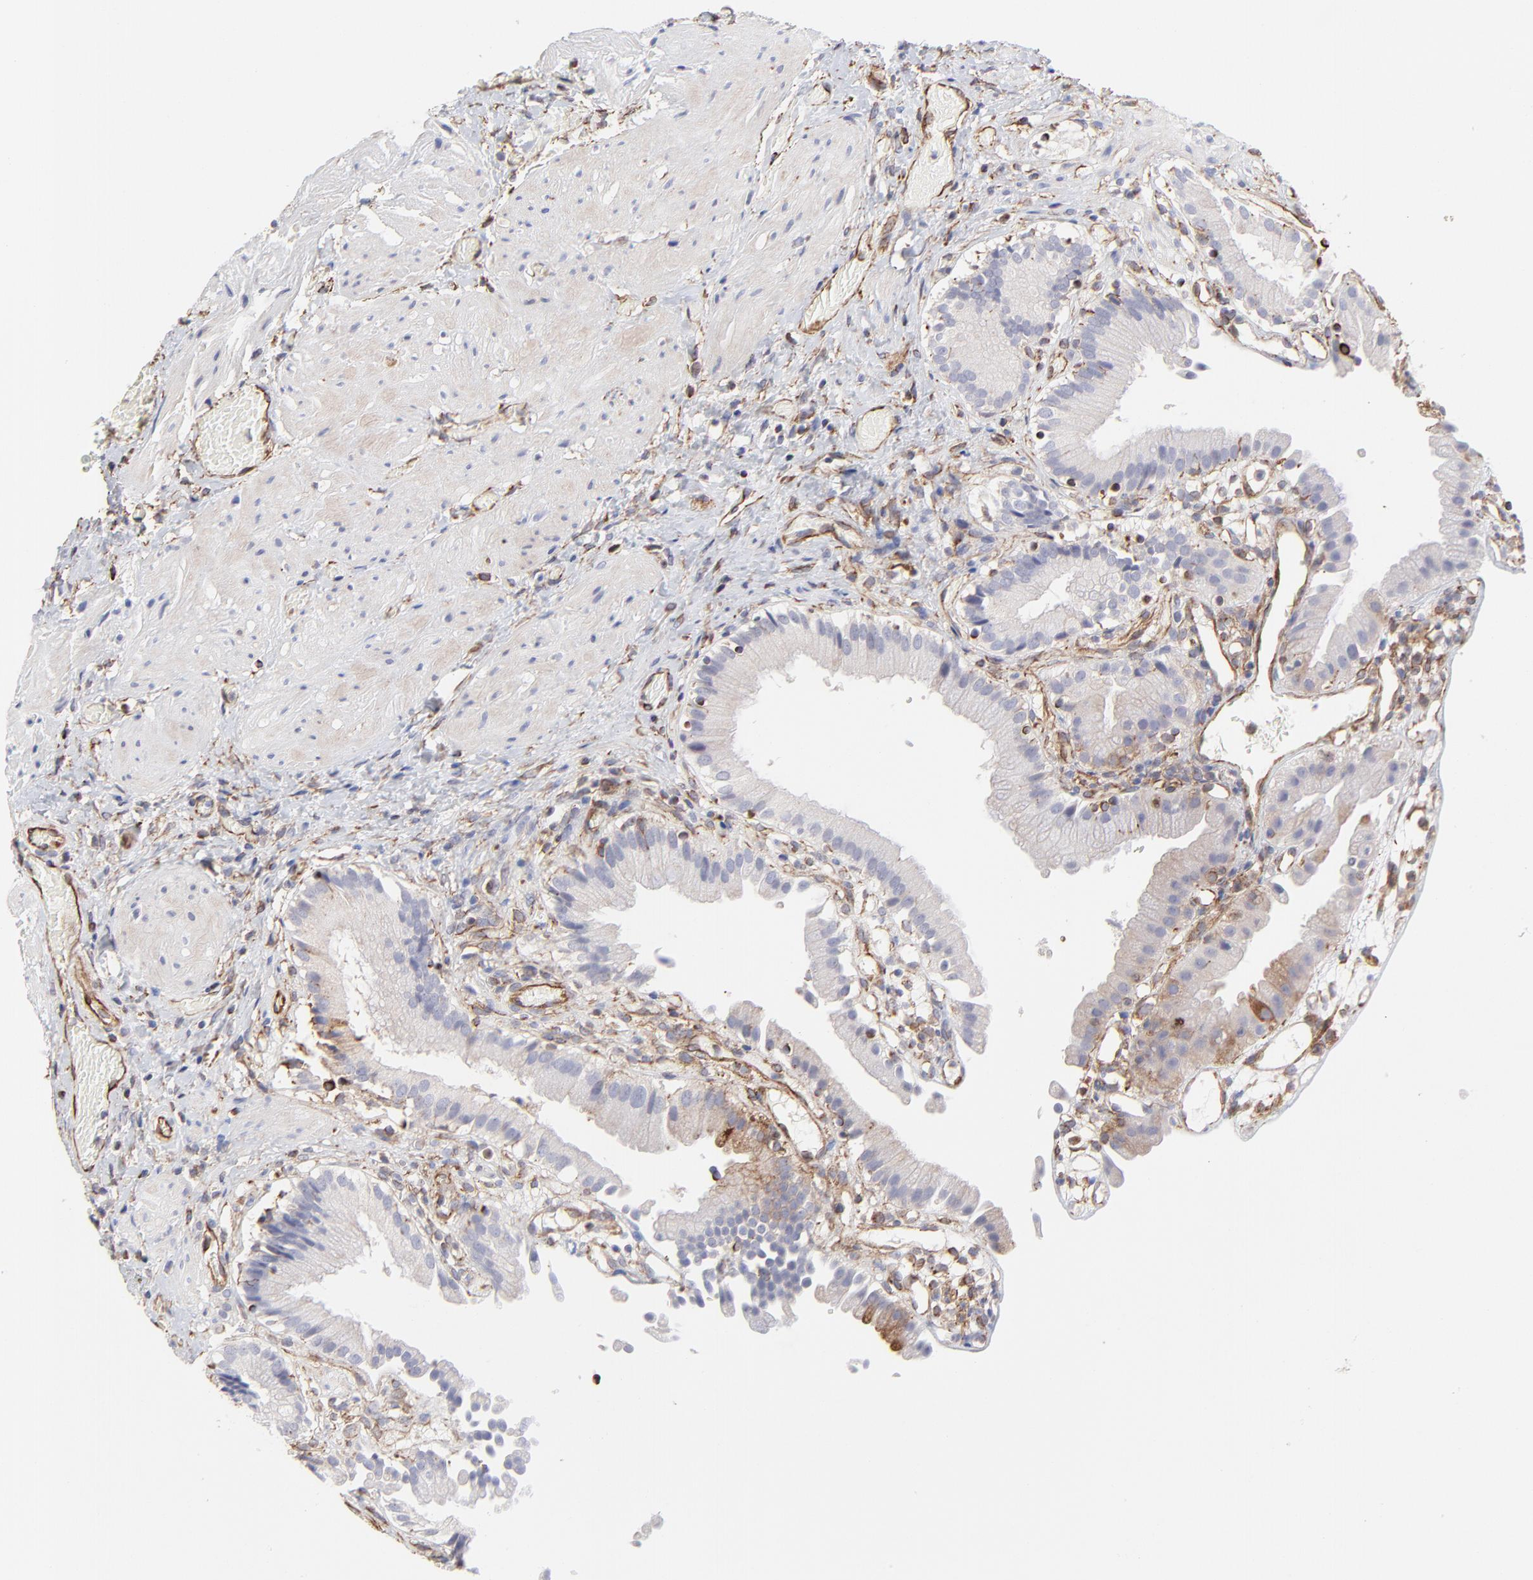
{"staining": {"intensity": "negative", "quantity": "none", "location": "none"}, "tissue": "gallbladder", "cell_type": "Glandular cells", "image_type": "normal", "snomed": [{"axis": "morphology", "description": "Normal tissue, NOS"}, {"axis": "topography", "description": "Gallbladder"}], "caption": "This is an immunohistochemistry photomicrograph of normal gallbladder. There is no staining in glandular cells.", "gene": "COX8C", "patient": {"sex": "male", "age": 65}}